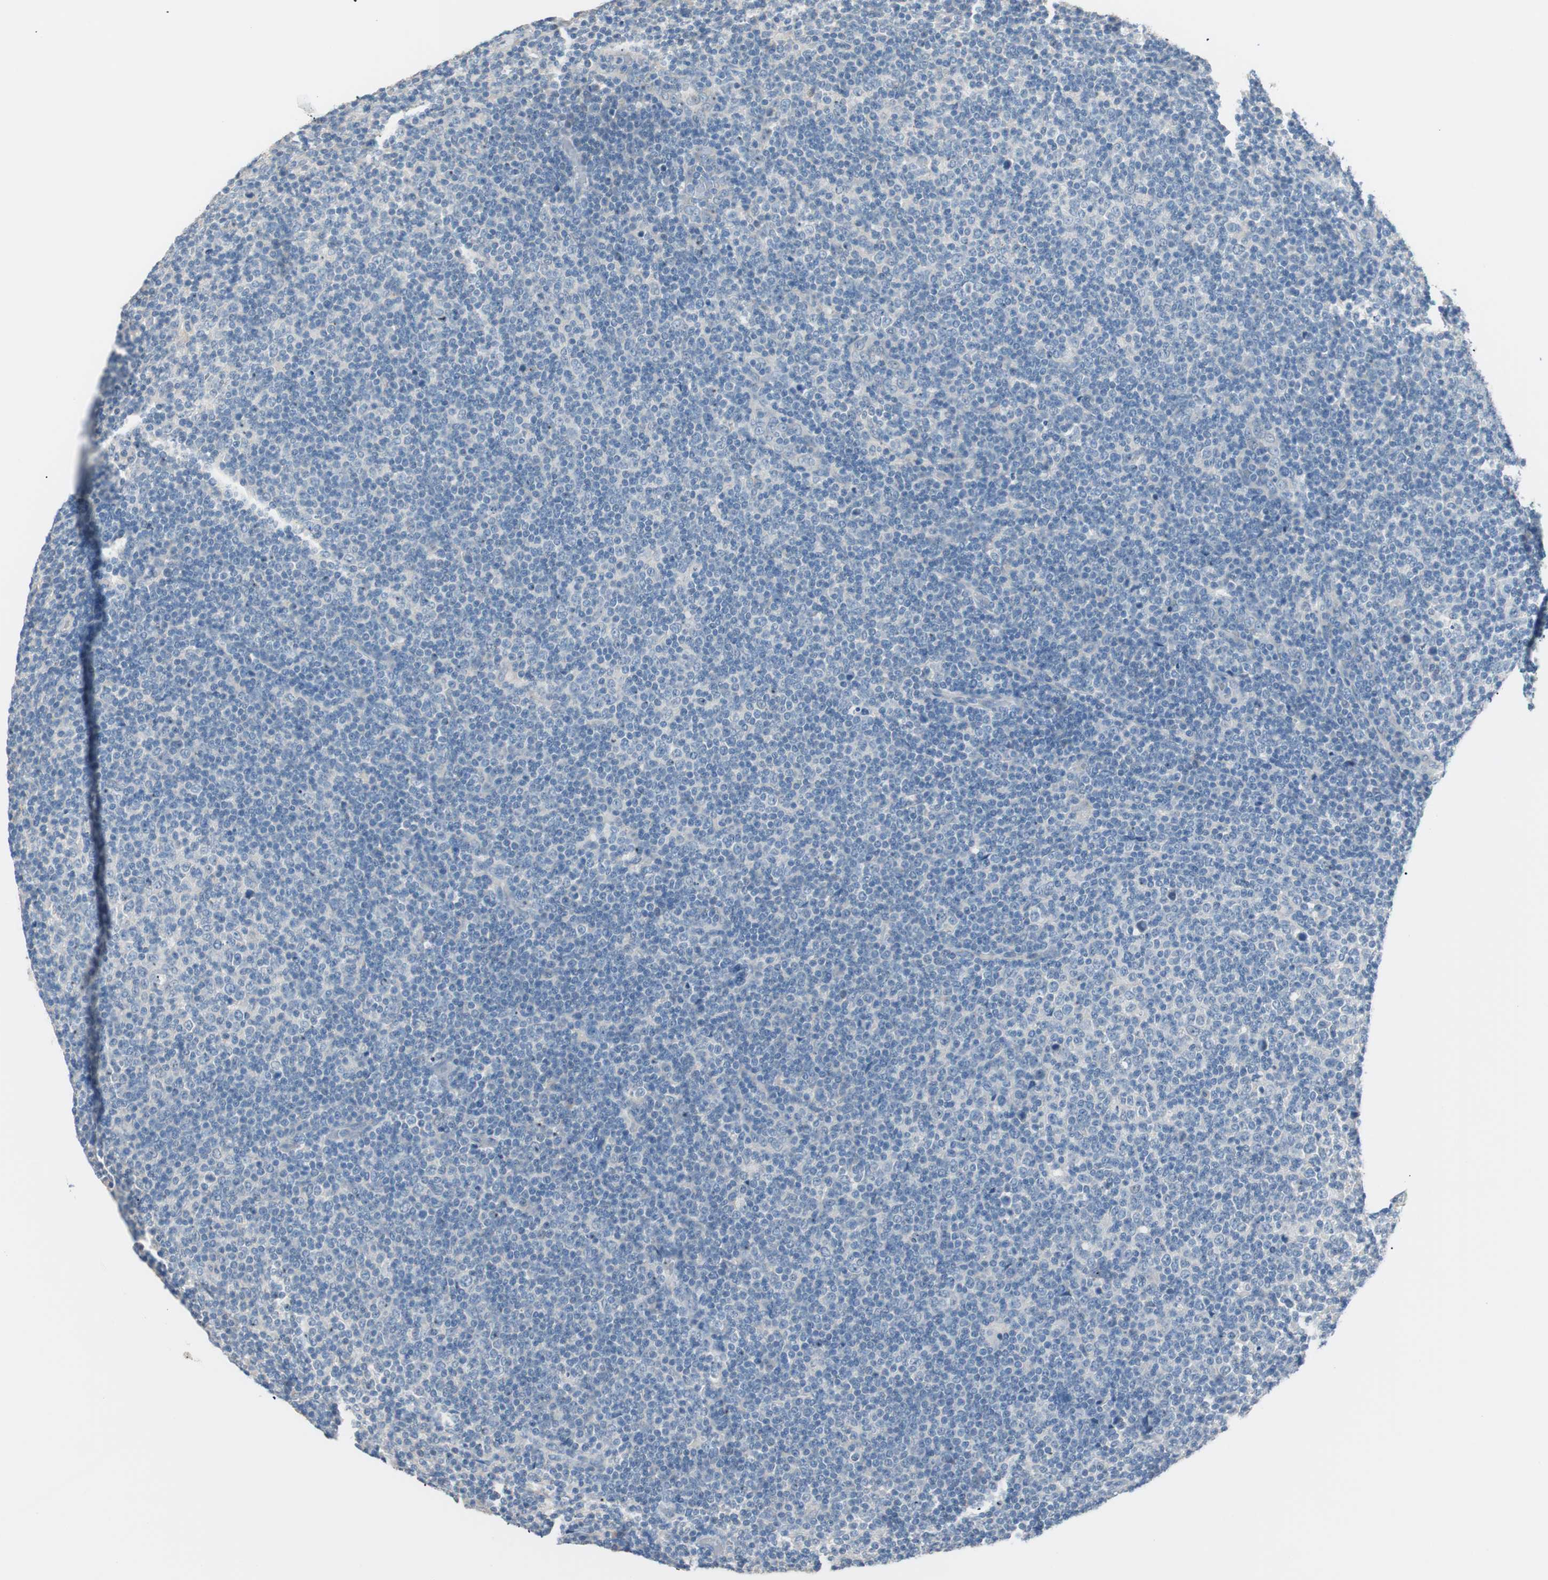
{"staining": {"intensity": "negative", "quantity": "none", "location": "none"}, "tissue": "lymphoma", "cell_type": "Tumor cells", "image_type": "cancer", "snomed": [{"axis": "morphology", "description": "Malignant lymphoma, non-Hodgkin's type, Low grade"}, {"axis": "topography", "description": "Lymph node"}], "caption": "Lymphoma stained for a protein using immunohistochemistry (IHC) shows no staining tumor cells.", "gene": "VIL1", "patient": {"sex": "male", "age": 70}}